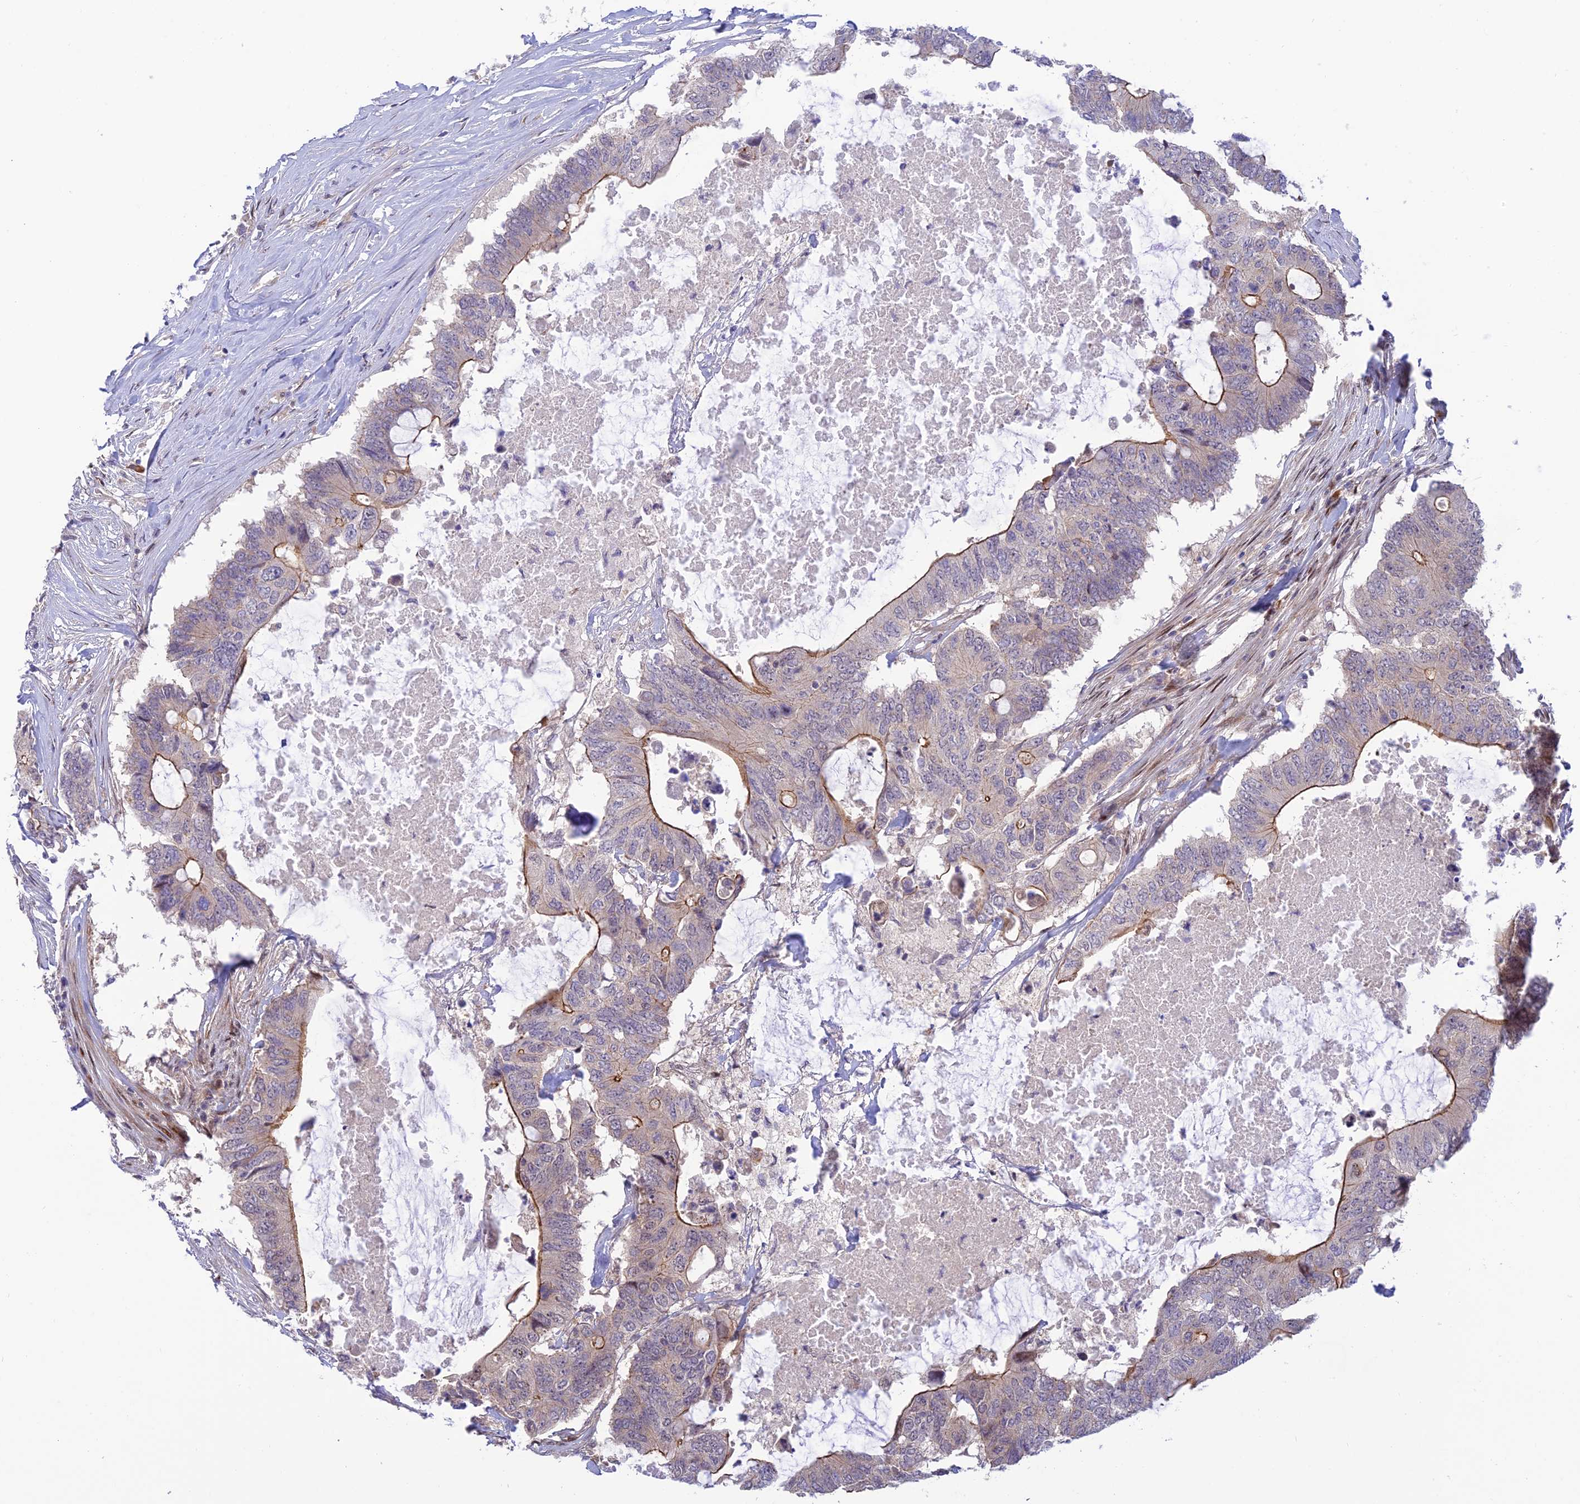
{"staining": {"intensity": "moderate", "quantity": "25%-75%", "location": "cytoplasmic/membranous"}, "tissue": "colorectal cancer", "cell_type": "Tumor cells", "image_type": "cancer", "snomed": [{"axis": "morphology", "description": "Adenocarcinoma, NOS"}, {"axis": "topography", "description": "Colon"}], "caption": "Immunohistochemistry (DAB (3,3'-diaminobenzidine)) staining of colorectal adenocarcinoma exhibits moderate cytoplasmic/membranous protein positivity in about 25%-75% of tumor cells. The staining was performed using DAB to visualize the protein expression in brown, while the nuclei were stained in blue with hematoxylin (Magnification: 20x).", "gene": "ZNF584", "patient": {"sex": "male", "age": 71}}